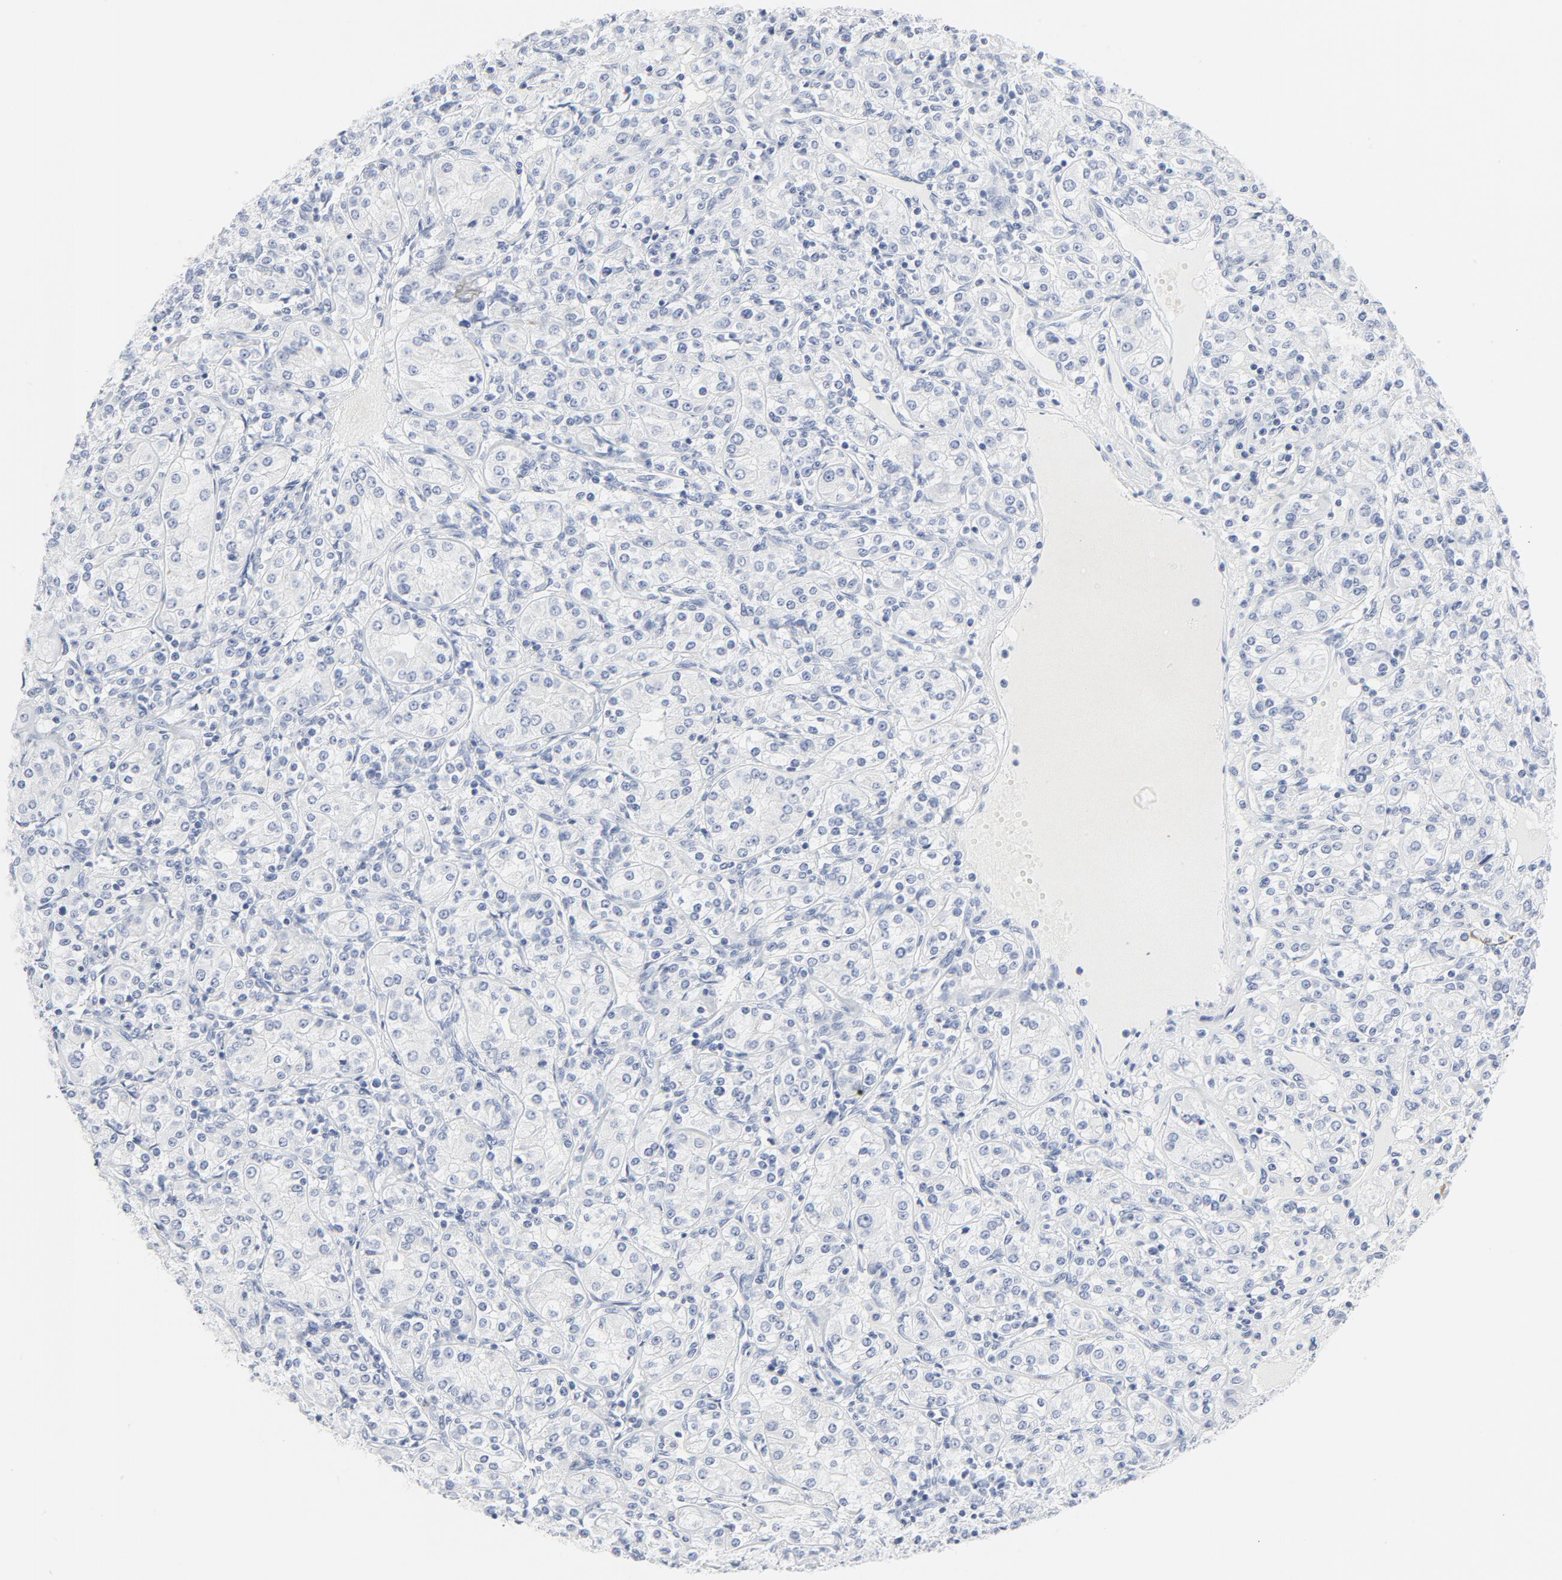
{"staining": {"intensity": "negative", "quantity": "none", "location": "none"}, "tissue": "renal cancer", "cell_type": "Tumor cells", "image_type": "cancer", "snomed": [{"axis": "morphology", "description": "Adenocarcinoma, NOS"}, {"axis": "topography", "description": "Kidney"}], "caption": "Protein analysis of renal adenocarcinoma shows no significant expression in tumor cells. (DAB IHC, high magnification).", "gene": "TUBB1", "patient": {"sex": "male", "age": 77}}